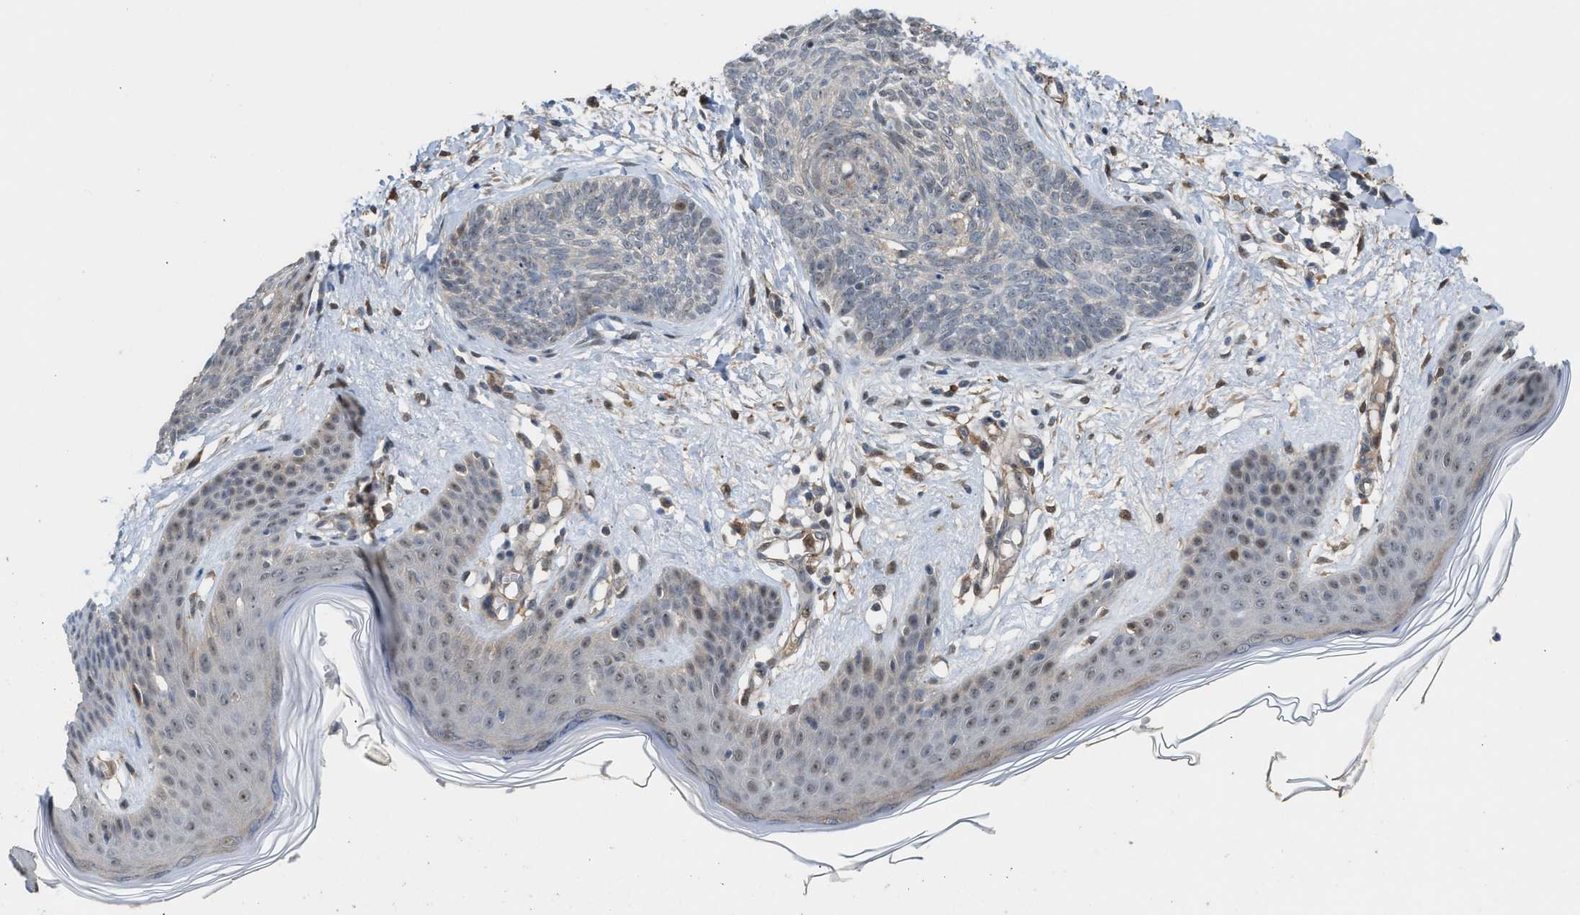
{"staining": {"intensity": "negative", "quantity": "none", "location": "none"}, "tissue": "skin cancer", "cell_type": "Tumor cells", "image_type": "cancer", "snomed": [{"axis": "morphology", "description": "Basal cell carcinoma"}, {"axis": "topography", "description": "Skin"}], "caption": "High magnification brightfield microscopy of skin basal cell carcinoma stained with DAB (brown) and counterstained with hematoxylin (blue): tumor cells show no significant staining. (DAB (3,3'-diaminobenzidine) immunohistochemistry (IHC) visualized using brightfield microscopy, high magnification).", "gene": "NQO2", "patient": {"sex": "female", "age": 59}}